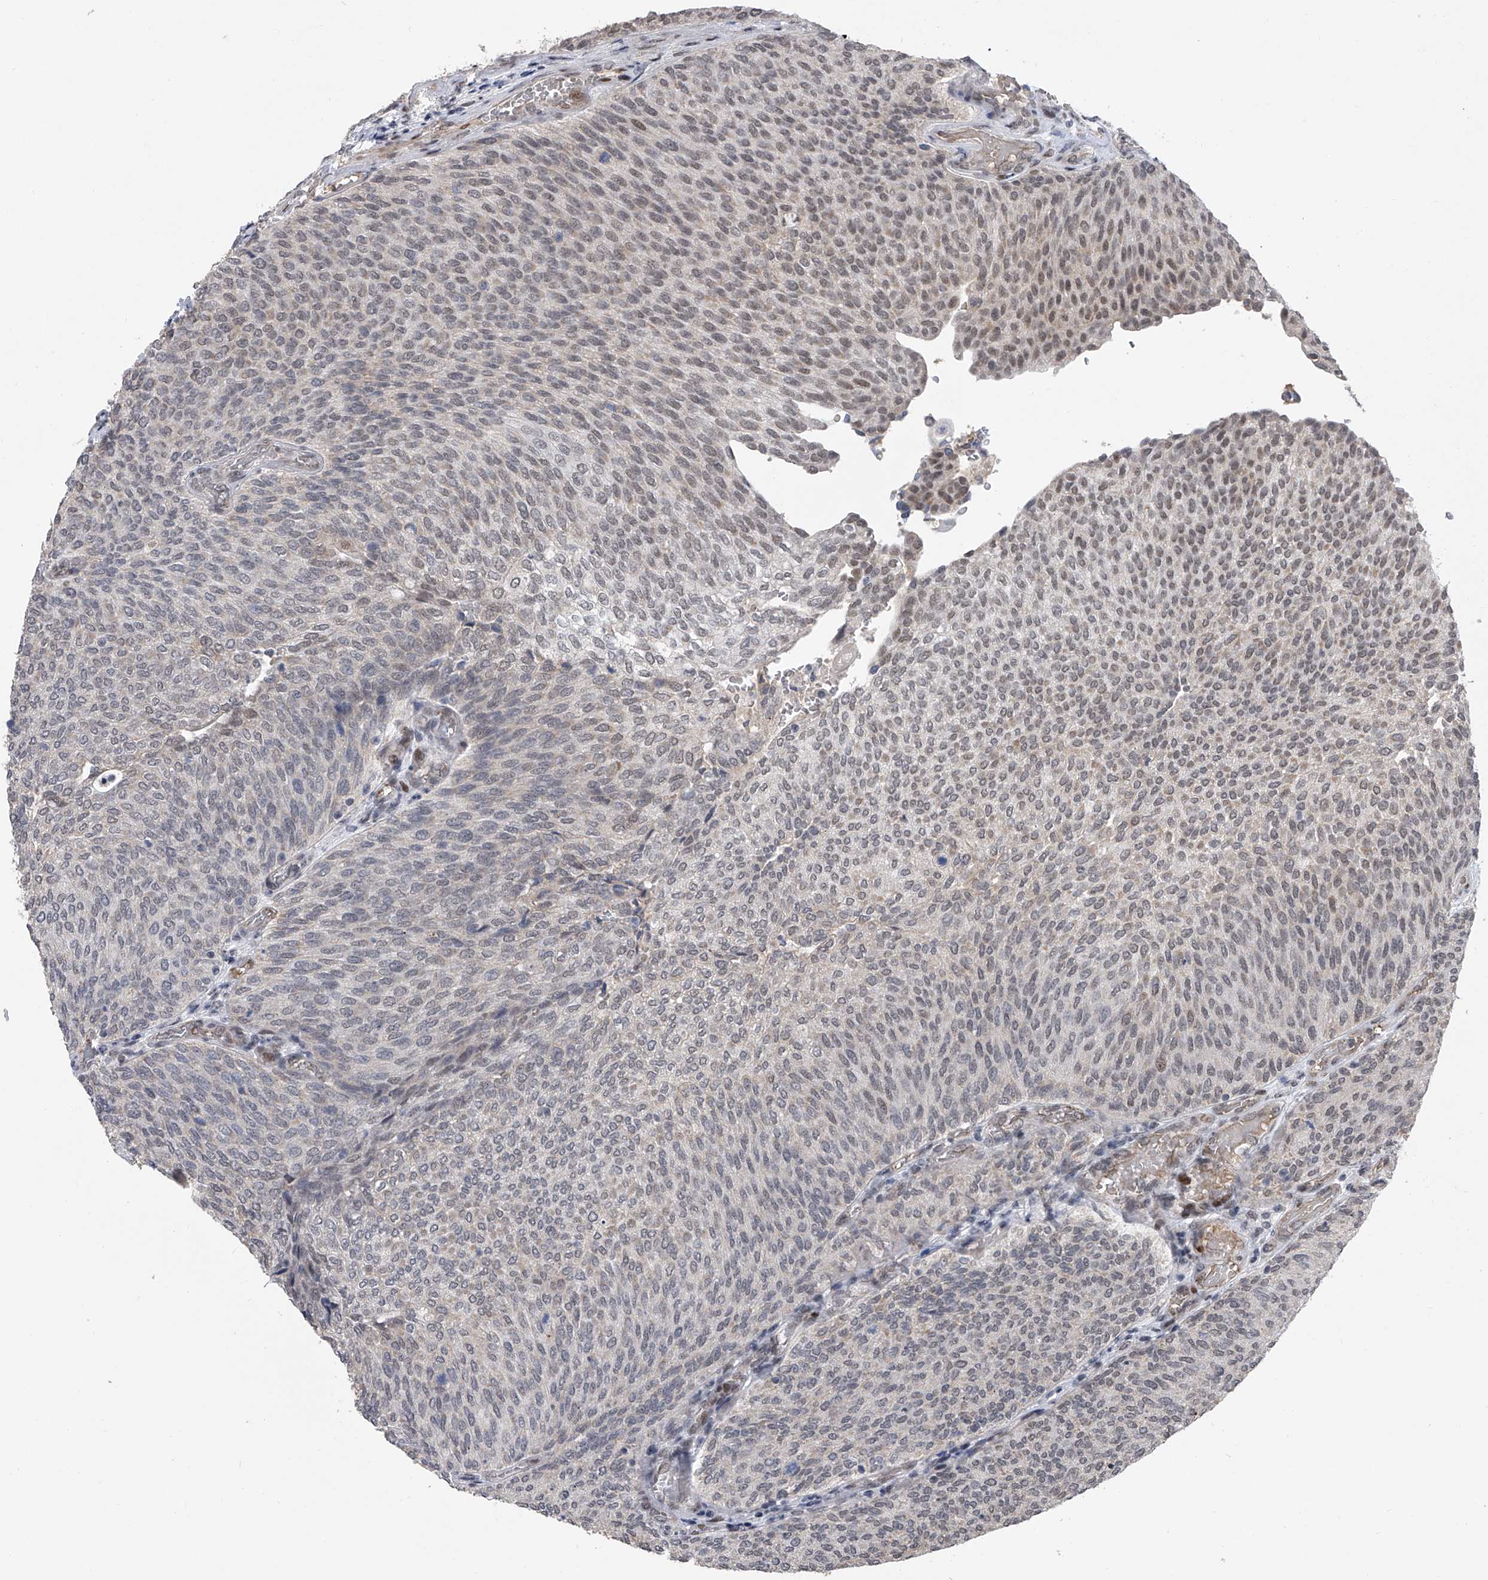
{"staining": {"intensity": "negative", "quantity": "none", "location": "none"}, "tissue": "urothelial cancer", "cell_type": "Tumor cells", "image_type": "cancer", "snomed": [{"axis": "morphology", "description": "Urothelial carcinoma, Low grade"}, {"axis": "topography", "description": "Urinary bladder"}], "caption": "An immunohistochemistry (IHC) photomicrograph of urothelial carcinoma (low-grade) is shown. There is no staining in tumor cells of urothelial carcinoma (low-grade). (DAB (3,3'-diaminobenzidine) IHC, high magnification).", "gene": "ZNF426", "patient": {"sex": "female", "age": 79}}